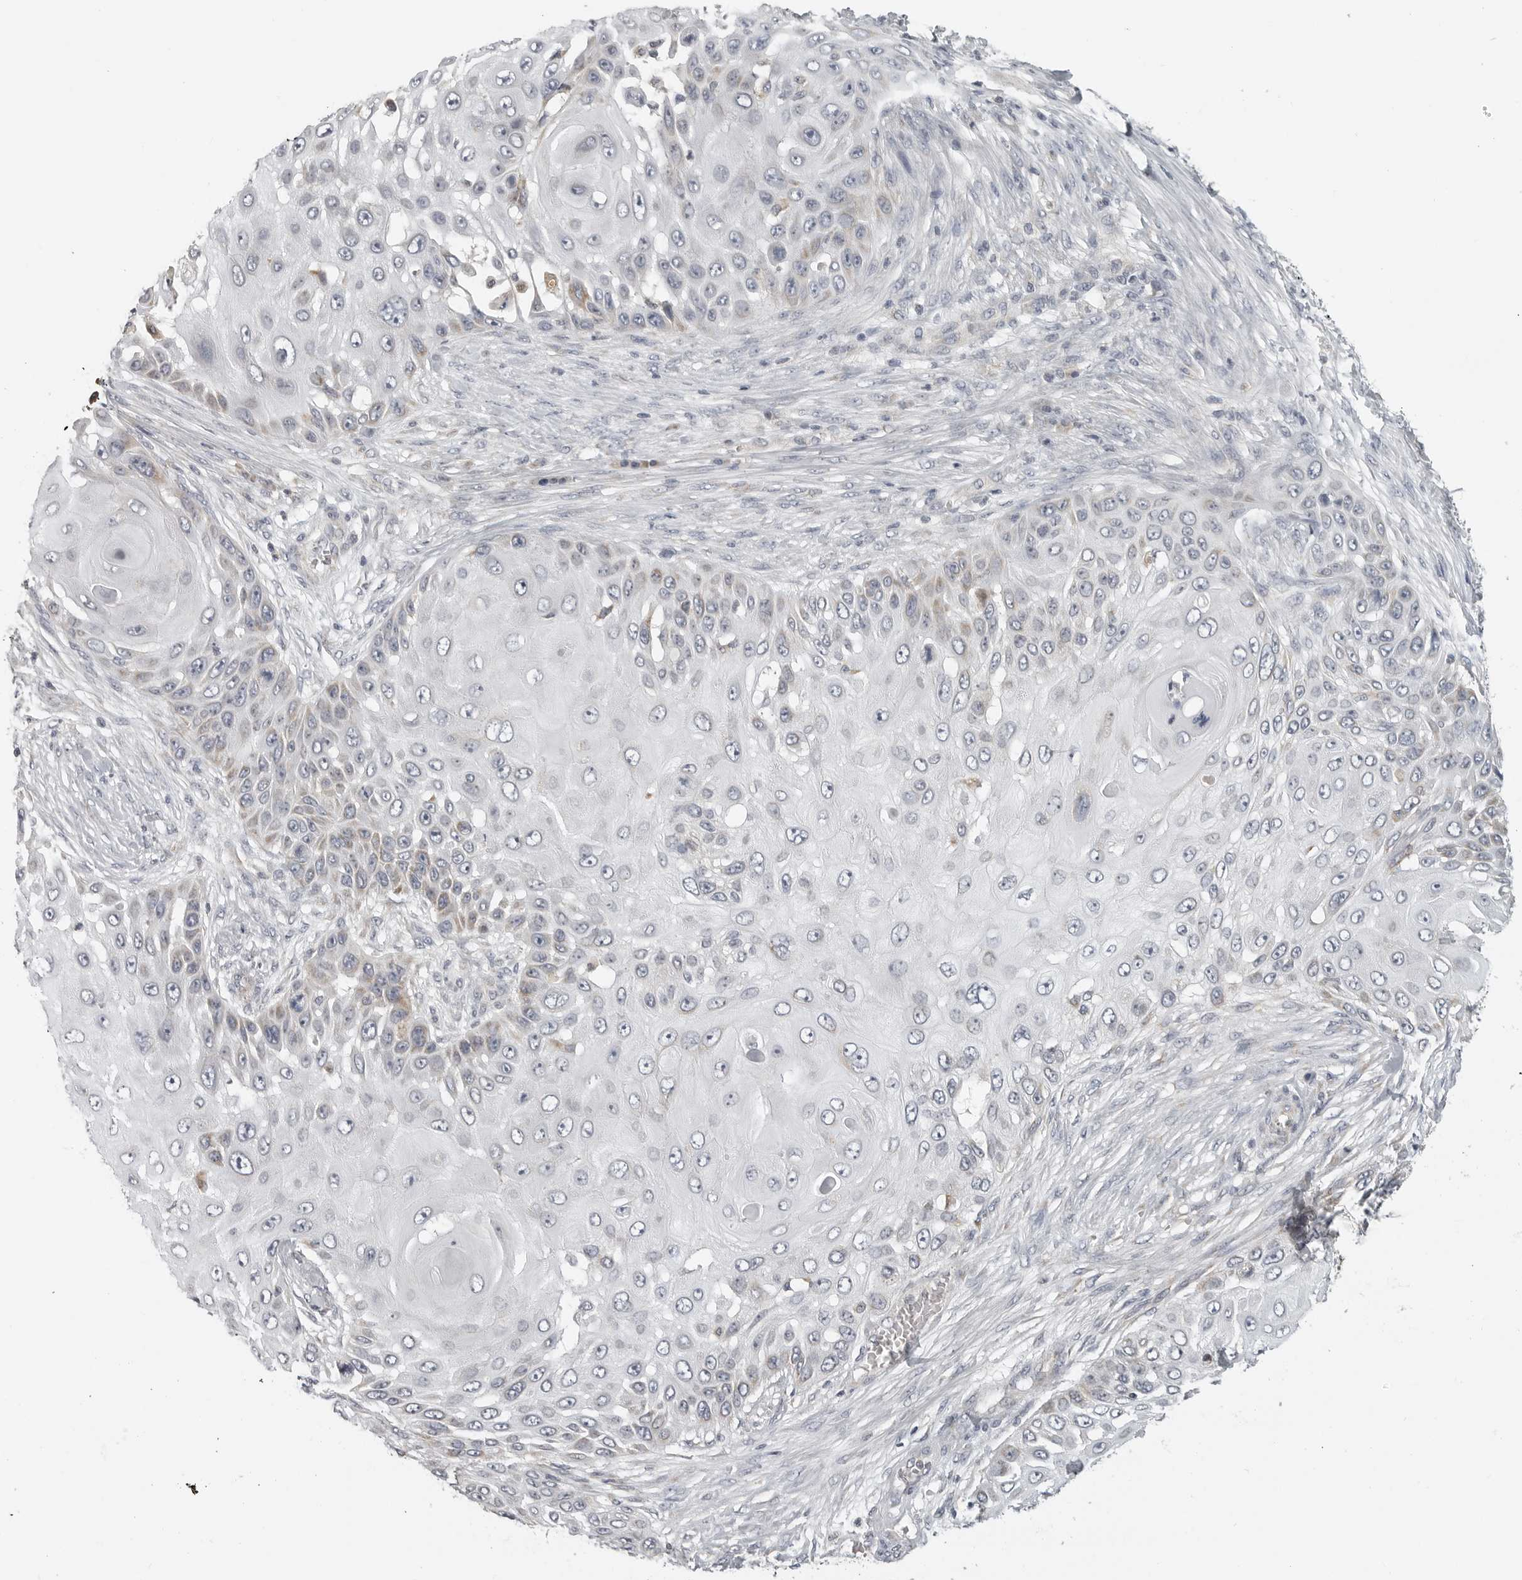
{"staining": {"intensity": "negative", "quantity": "none", "location": "none"}, "tissue": "skin cancer", "cell_type": "Tumor cells", "image_type": "cancer", "snomed": [{"axis": "morphology", "description": "Squamous cell carcinoma, NOS"}, {"axis": "topography", "description": "Skin"}], "caption": "IHC image of neoplastic tissue: human skin squamous cell carcinoma stained with DAB (3,3'-diaminobenzidine) demonstrates no significant protein staining in tumor cells.", "gene": "RXFP3", "patient": {"sex": "female", "age": 44}}